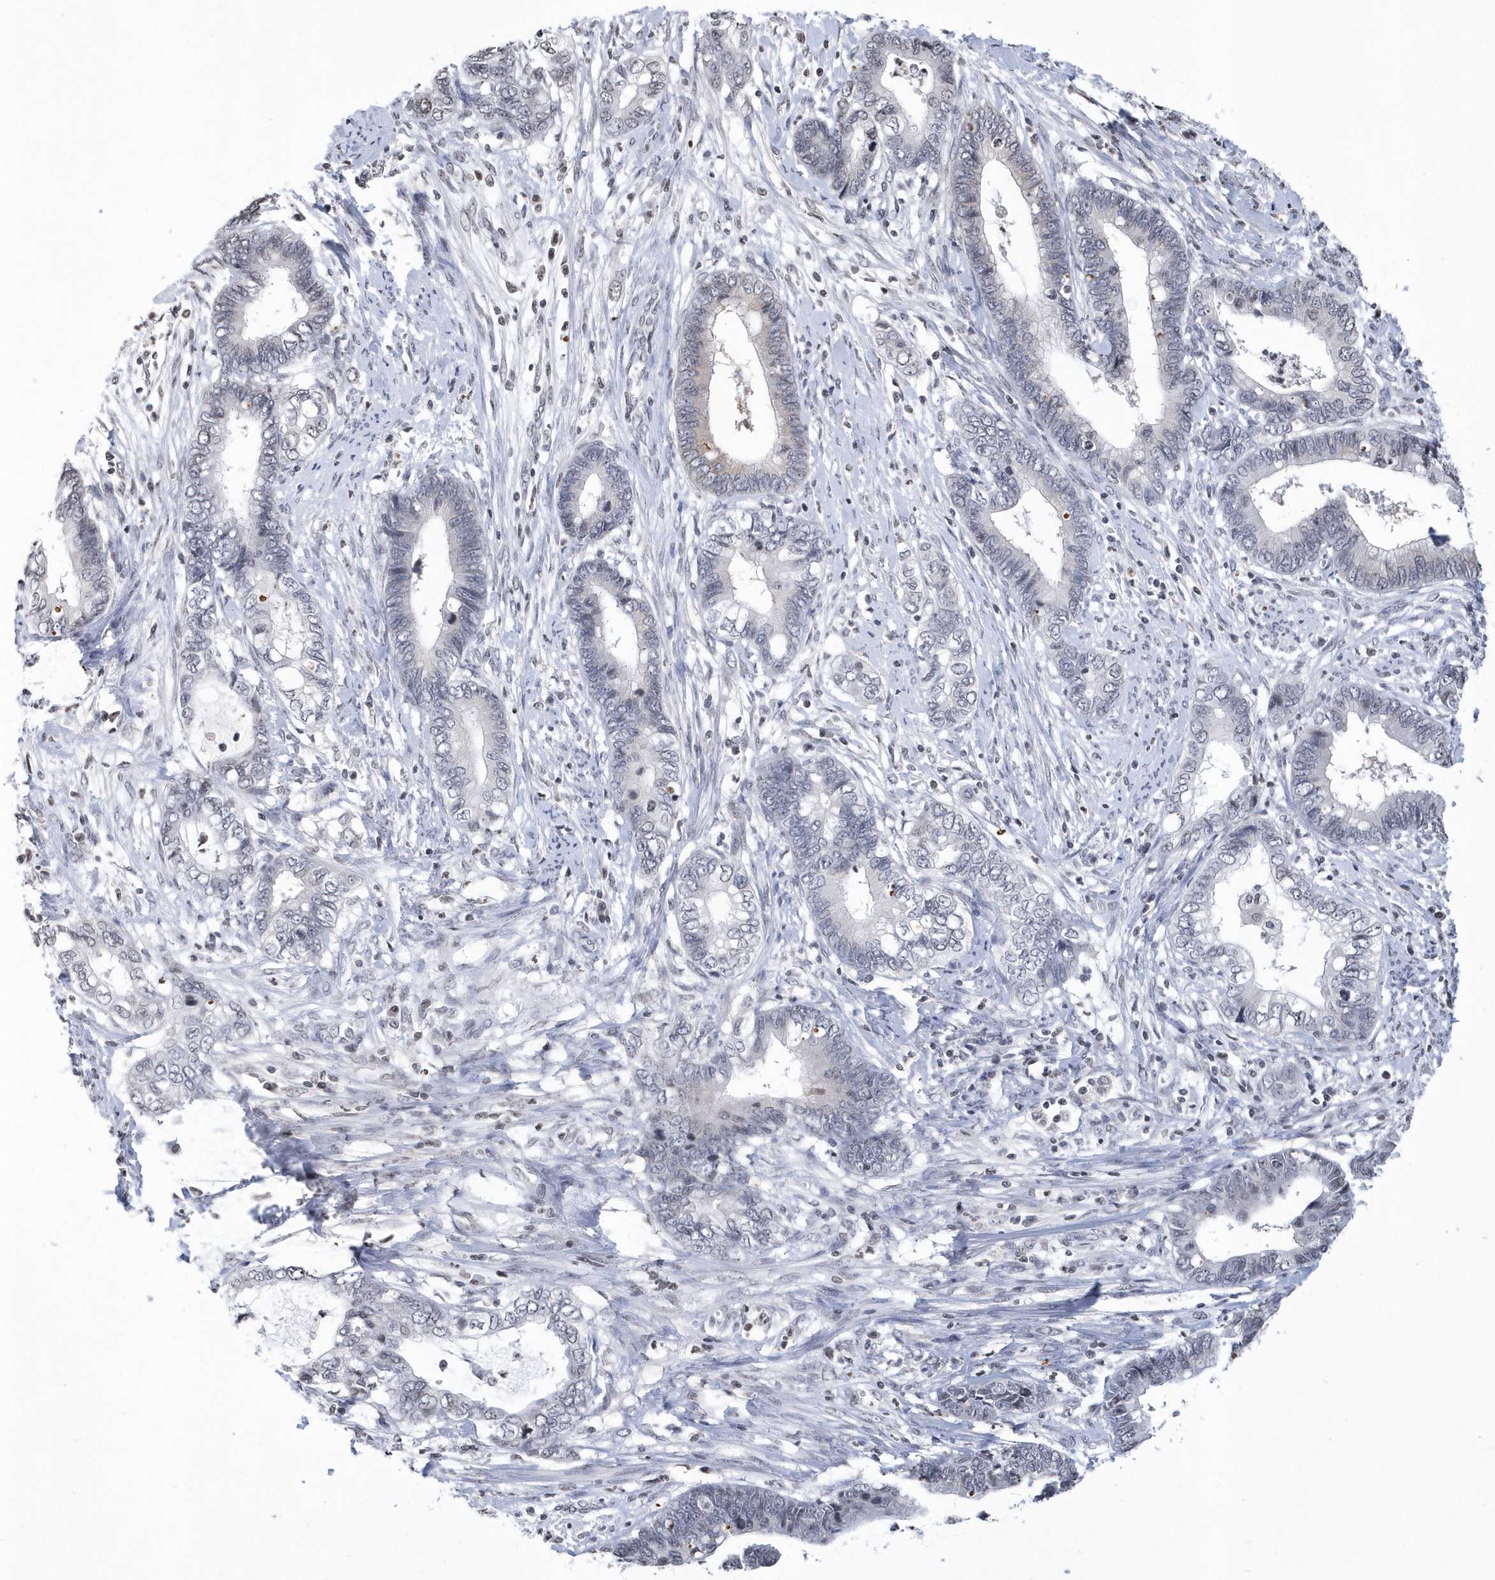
{"staining": {"intensity": "negative", "quantity": "none", "location": "none"}, "tissue": "cervical cancer", "cell_type": "Tumor cells", "image_type": "cancer", "snomed": [{"axis": "morphology", "description": "Adenocarcinoma, NOS"}, {"axis": "topography", "description": "Cervix"}], "caption": "Cervical cancer (adenocarcinoma) was stained to show a protein in brown. There is no significant positivity in tumor cells.", "gene": "VWA5B2", "patient": {"sex": "female", "age": 44}}